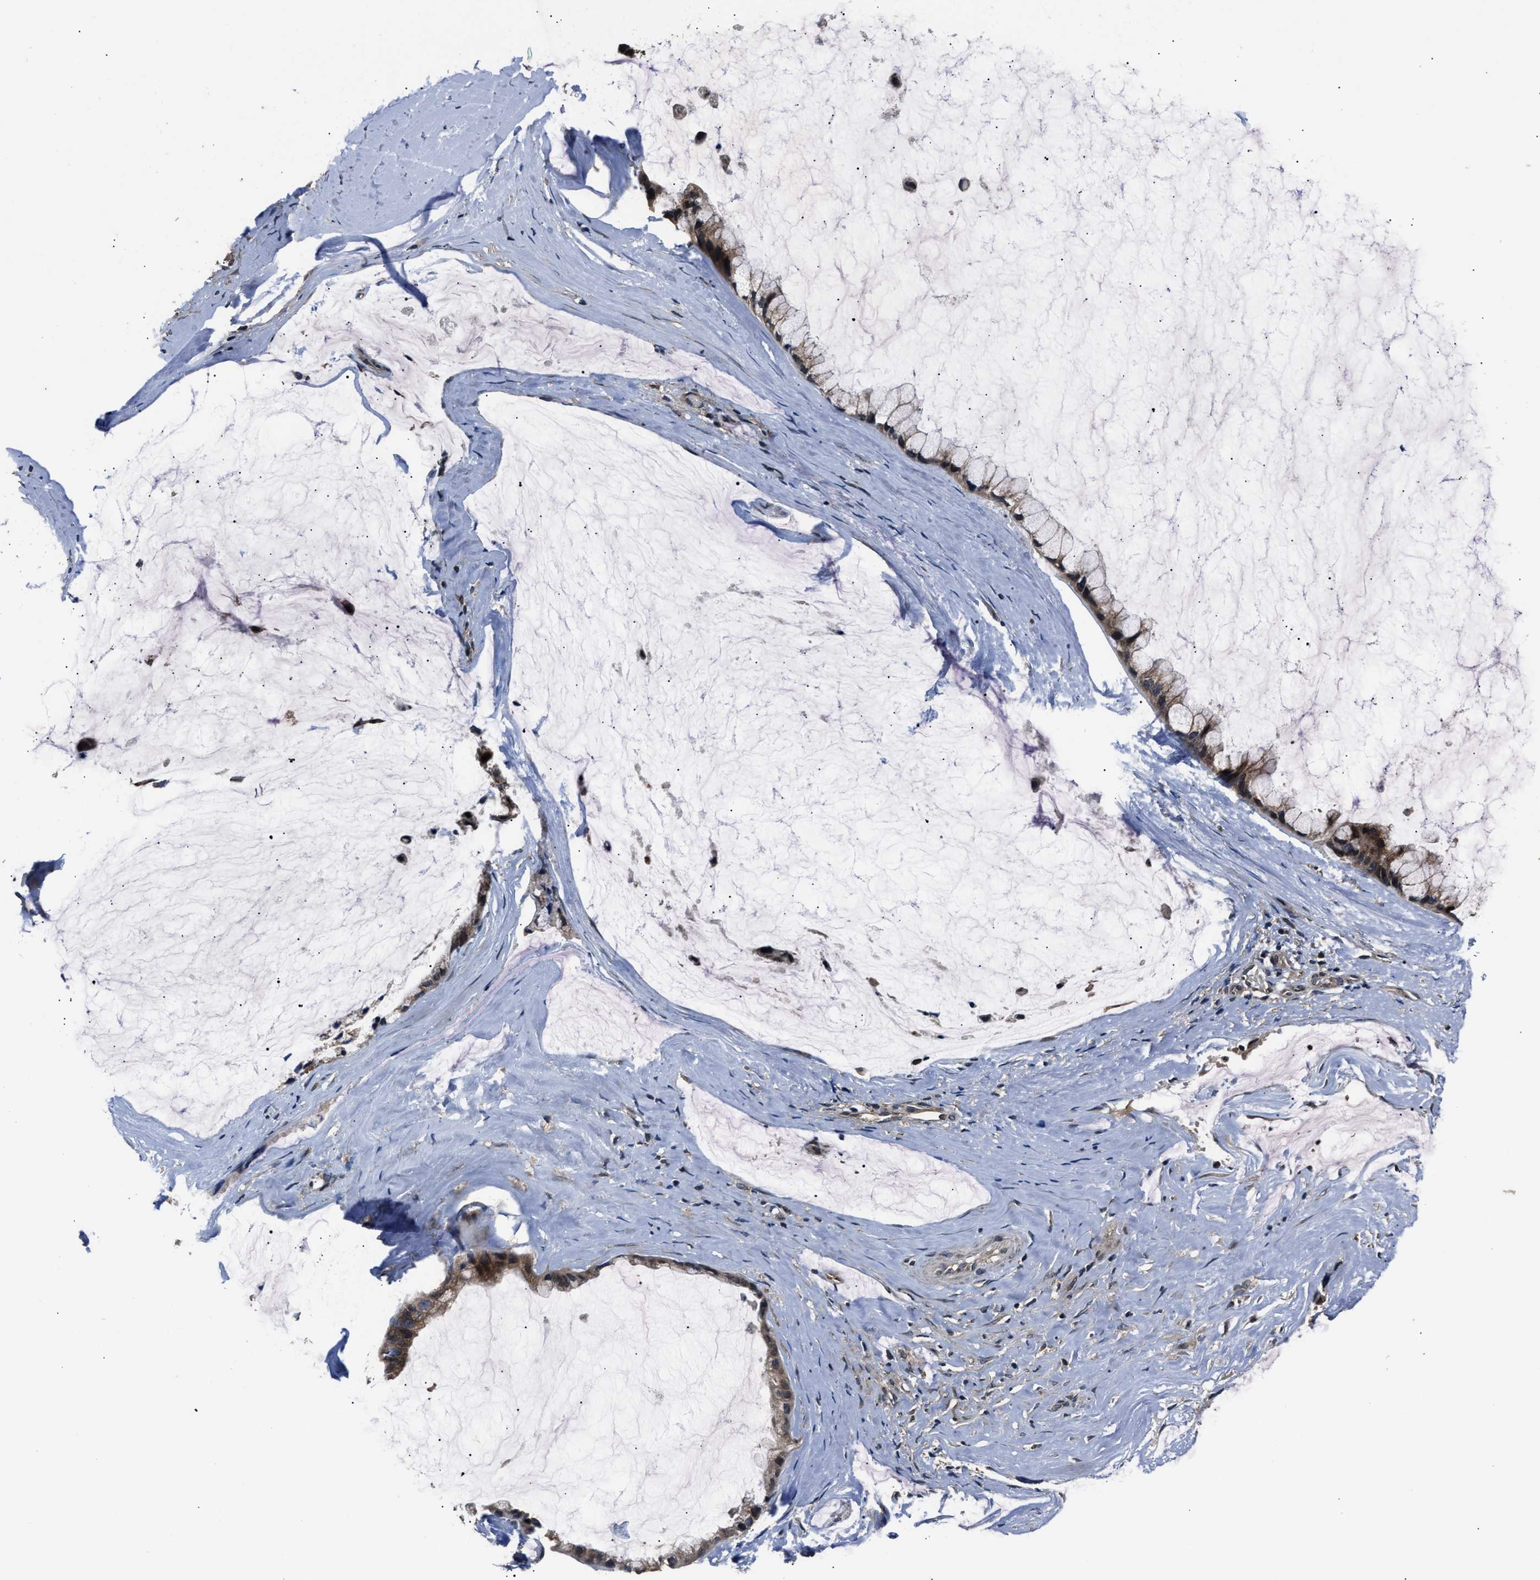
{"staining": {"intensity": "moderate", "quantity": "25%-75%", "location": "cytoplasmic/membranous,nuclear"}, "tissue": "ovarian cancer", "cell_type": "Tumor cells", "image_type": "cancer", "snomed": [{"axis": "morphology", "description": "Cystadenocarcinoma, mucinous, NOS"}, {"axis": "topography", "description": "Ovary"}], "caption": "IHC of human ovarian cancer reveals medium levels of moderate cytoplasmic/membranous and nuclear expression in about 25%-75% of tumor cells. The staining is performed using DAB (3,3'-diaminobenzidine) brown chromogen to label protein expression. The nuclei are counter-stained blue using hematoxylin.", "gene": "TNRC18", "patient": {"sex": "female", "age": 39}}